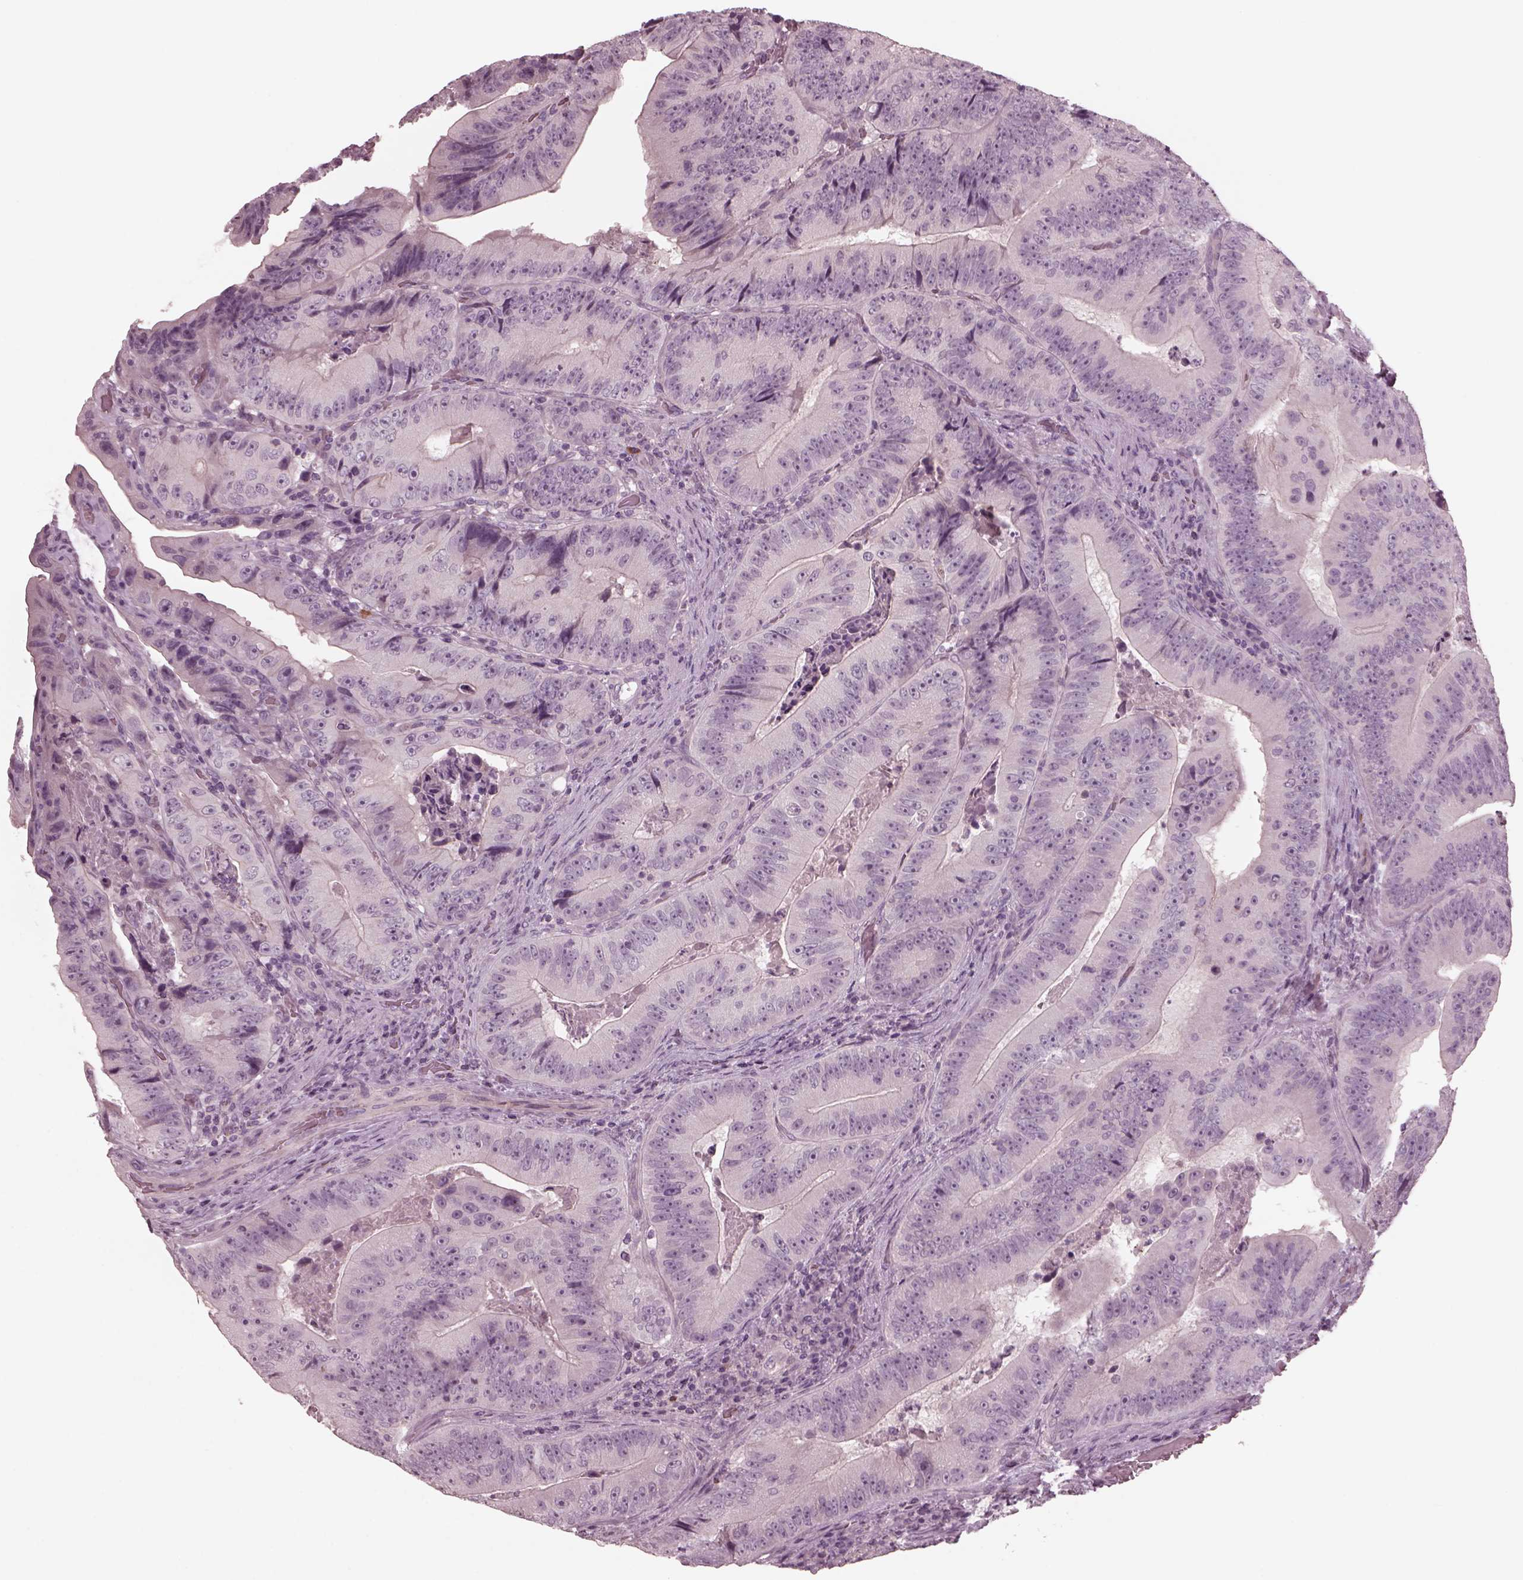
{"staining": {"intensity": "negative", "quantity": "none", "location": "none"}, "tissue": "colorectal cancer", "cell_type": "Tumor cells", "image_type": "cancer", "snomed": [{"axis": "morphology", "description": "Adenocarcinoma, NOS"}, {"axis": "topography", "description": "Colon"}], "caption": "An image of colorectal cancer (adenocarcinoma) stained for a protein shows no brown staining in tumor cells.", "gene": "YY2", "patient": {"sex": "female", "age": 86}}